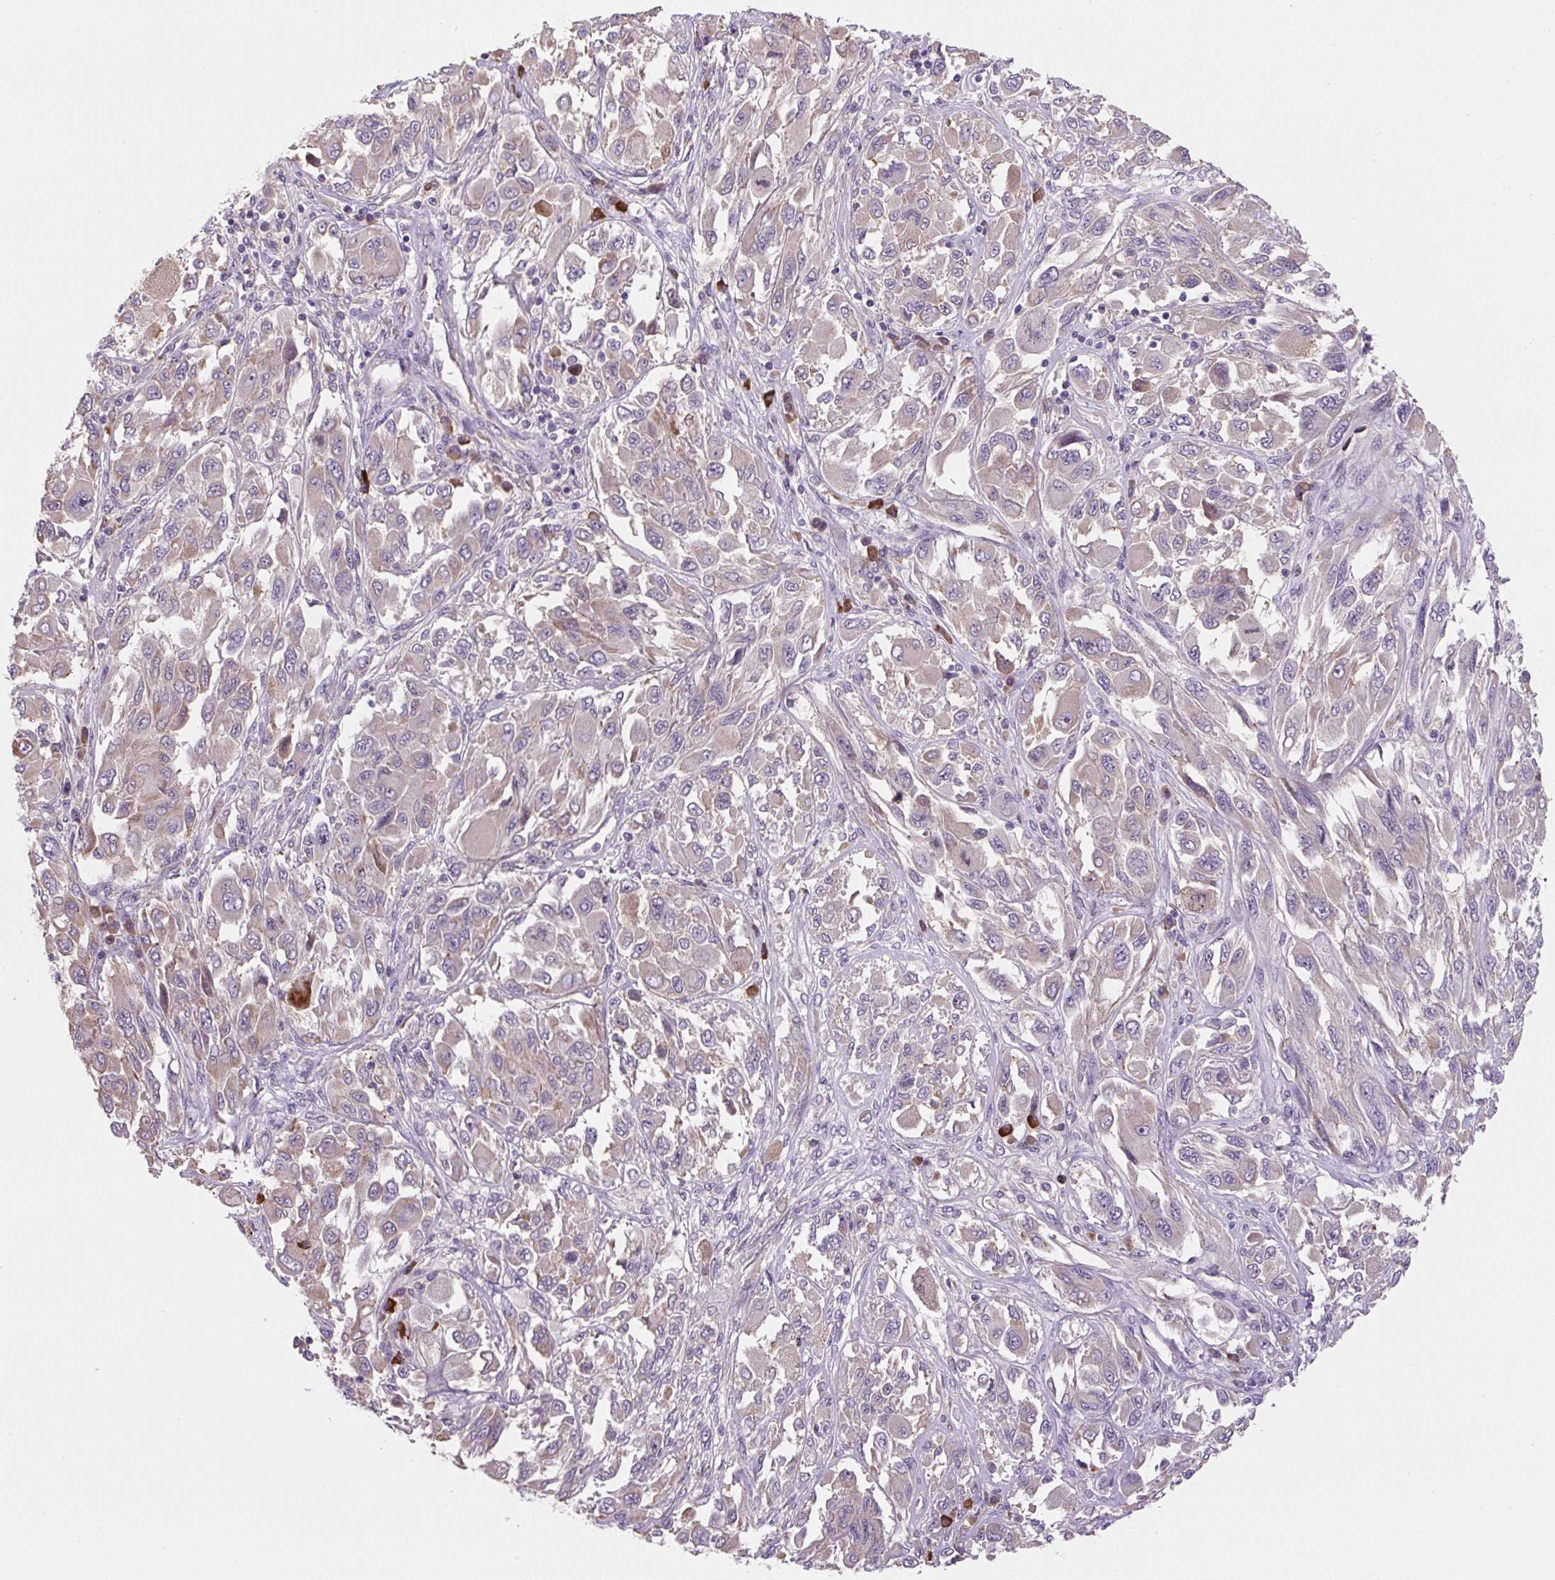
{"staining": {"intensity": "weak", "quantity": "<25%", "location": "cytoplasmic/membranous"}, "tissue": "melanoma", "cell_type": "Tumor cells", "image_type": "cancer", "snomed": [{"axis": "morphology", "description": "Malignant melanoma, NOS"}, {"axis": "topography", "description": "Skin"}], "caption": "Immunohistochemical staining of melanoma demonstrates no significant positivity in tumor cells.", "gene": "FZD5", "patient": {"sex": "female", "age": 91}}